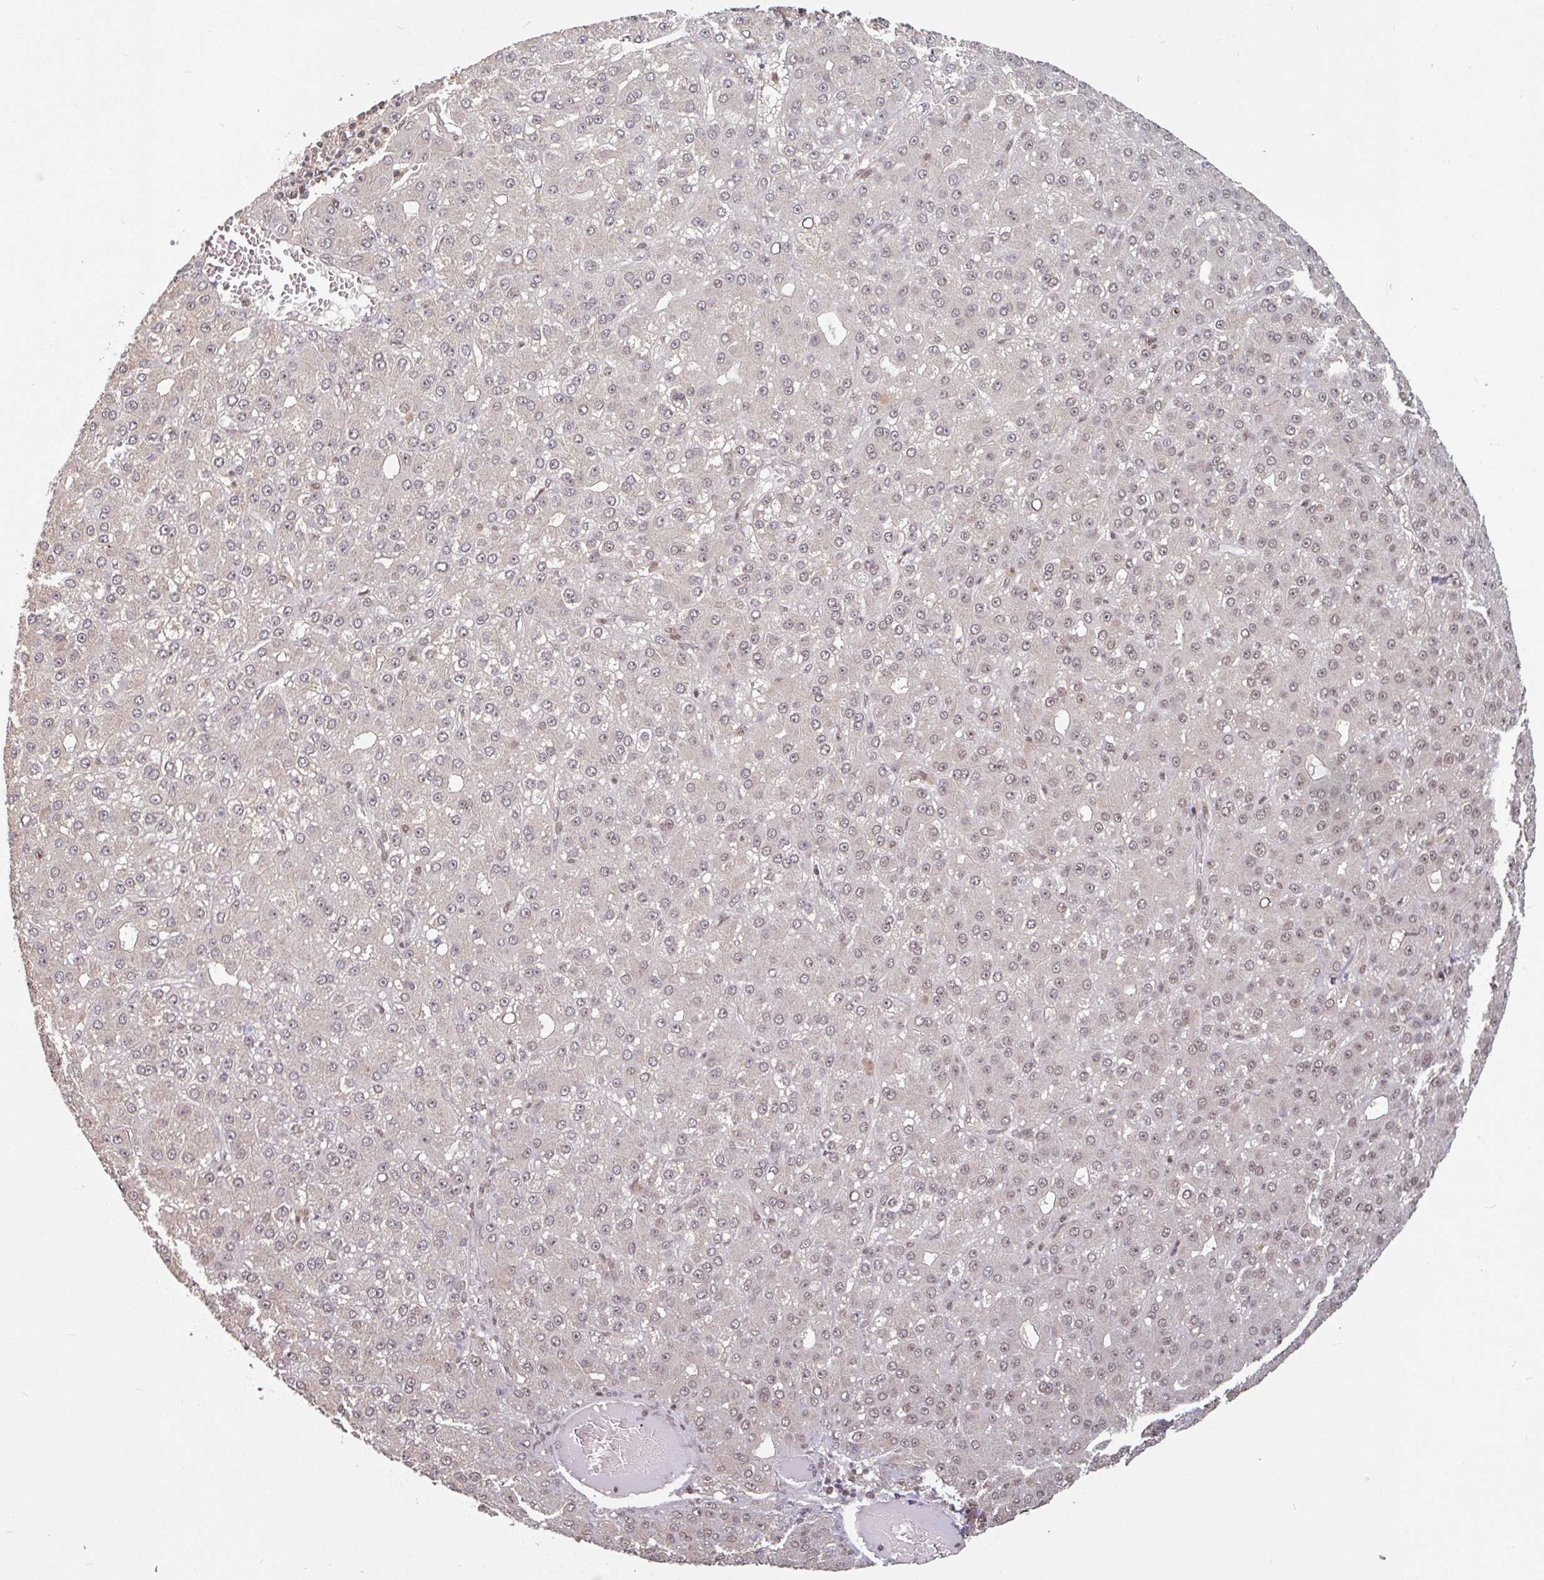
{"staining": {"intensity": "weak", "quantity": "25%-75%", "location": "nuclear"}, "tissue": "liver cancer", "cell_type": "Tumor cells", "image_type": "cancer", "snomed": [{"axis": "morphology", "description": "Carcinoma, Hepatocellular, NOS"}, {"axis": "topography", "description": "Liver"}], "caption": "Tumor cells show low levels of weak nuclear positivity in about 25%-75% of cells in liver cancer (hepatocellular carcinoma).", "gene": "DR1", "patient": {"sex": "male", "age": 67}}